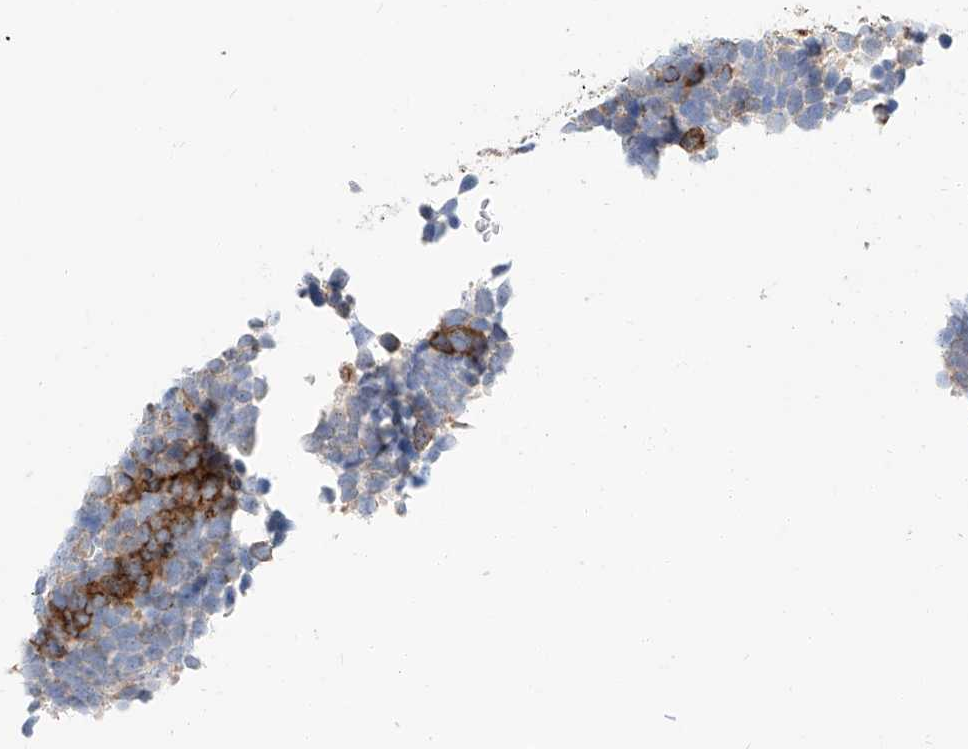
{"staining": {"intensity": "strong", "quantity": "<25%", "location": "cytoplasmic/membranous"}, "tissue": "urothelial cancer", "cell_type": "Tumor cells", "image_type": "cancer", "snomed": [{"axis": "morphology", "description": "Urothelial carcinoma, High grade"}, {"axis": "topography", "description": "Urinary bladder"}], "caption": "Immunohistochemical staining of human urothelial cancer displays strong cytoplasmic/membranous protein positivity in approximately <25% of tumor cells. (Brightfield microscopy of DAB IHC at high magnification).", "gene": "MAP7", "patient": {"sex": "female", "age": 82}}